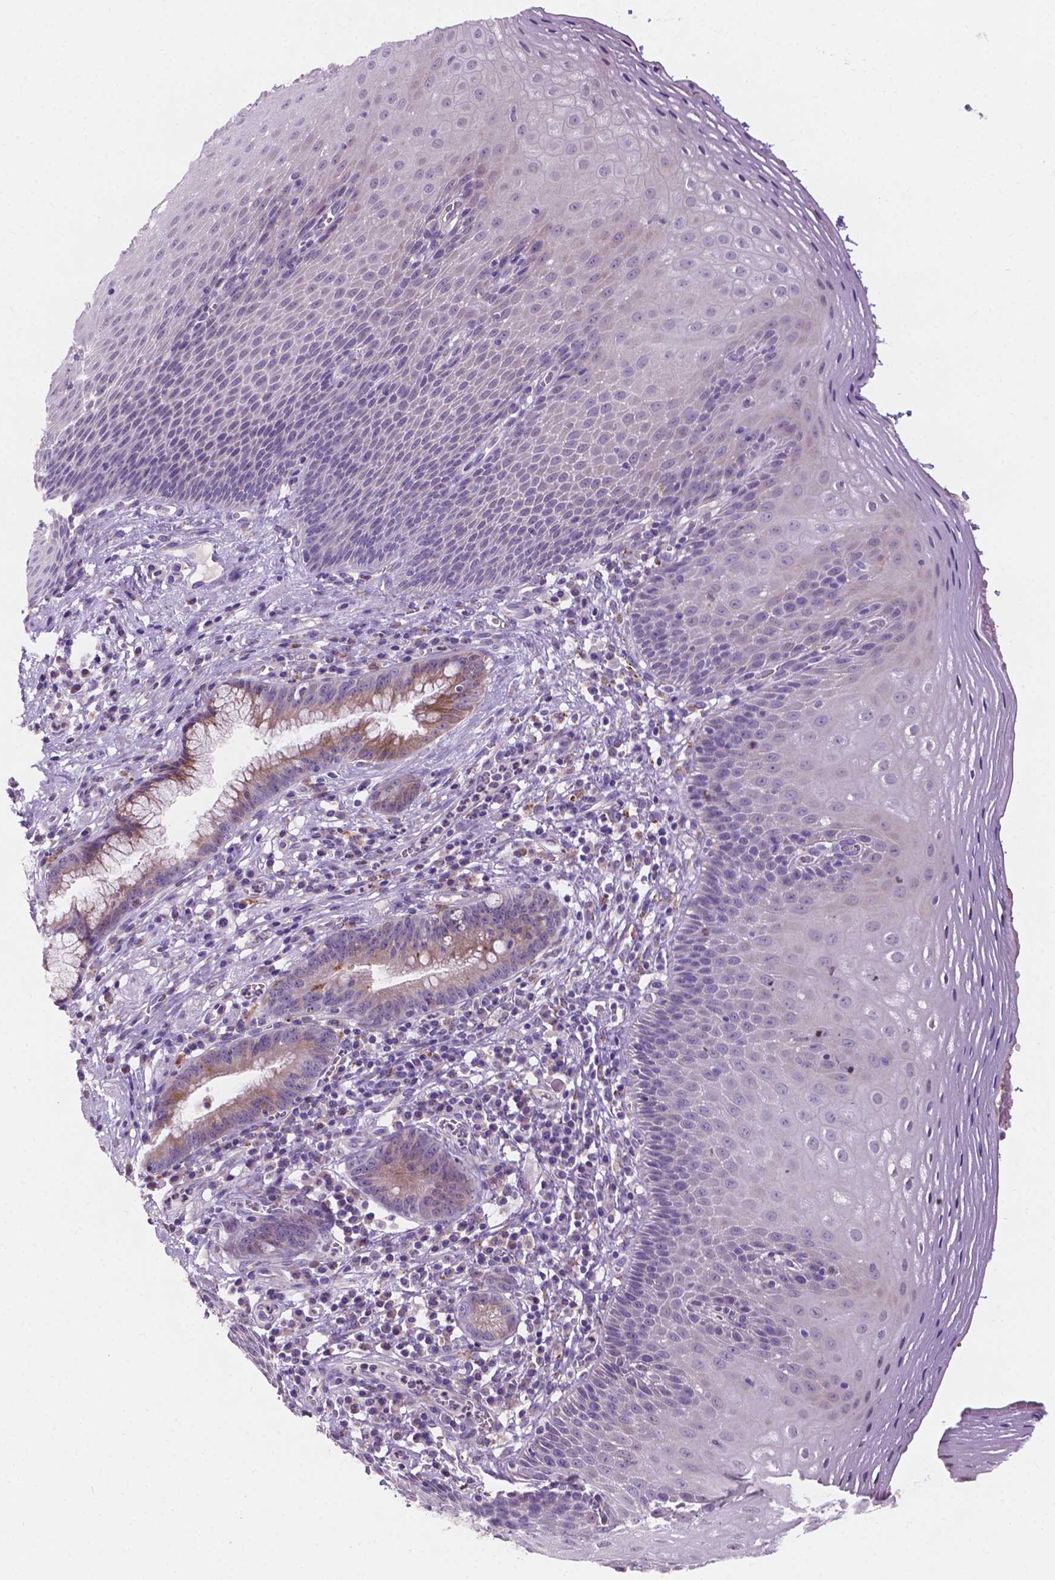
{"staining": {"intensity": "negative", "quantity": "none", "location": "none"}, "tissue": "esophagus", "cell_type": "Squamous epithelial cells", "image_type": "normal", "snomed": [{"axis": "morphology", "description": "Normal tissue, NOS"}, {"axis": "topography", "description": "Esophagus"}], "caption": "A histopathology image of human esophagus is negative for staining in squamous epithelial cells. (DAB immunohistochemistry with hematoxylin counter stain).", "gene": "IREB2", "patient": {"sex": "female", "age": 68}}